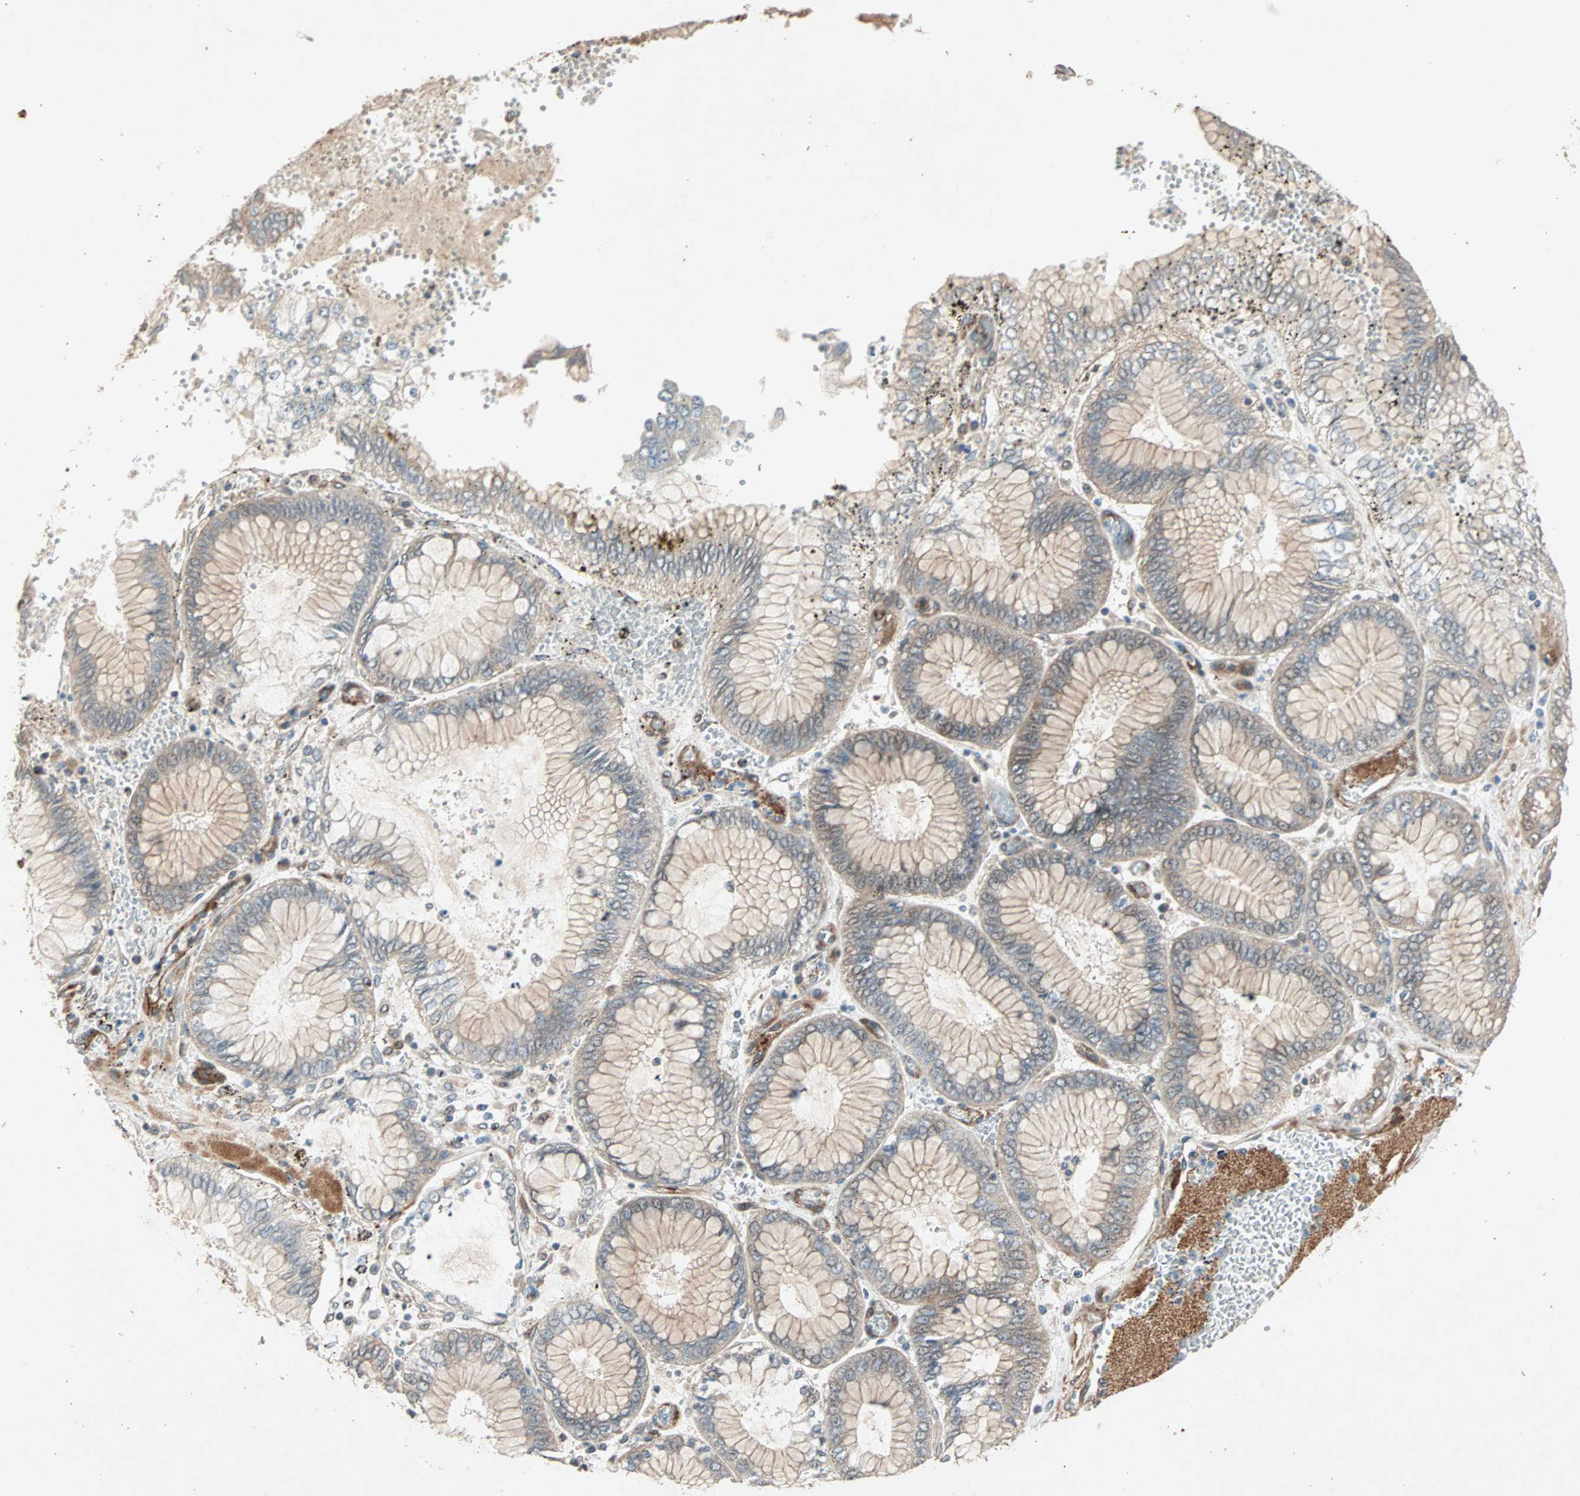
{"staining": {"intensity": "moderate", "quantity": ">75%", "location": "cytoplasmic/membranous"}, "tissue": "stomach cancer", "cell_type": "Tumor cells", "image_type": "cancer", "snomed": [{"axis": "morphology", "description": "Normal tissue, NOS"}, {"axis": "morphology", "description": "Adenocarcinoma, NOS"}, {"axis": "topography", "description": "Stomach, upper"}, {"axis": "topography", "description": "Stomach"}], "caption": "Immunohistochemical staining of human adenocarcinoma (stomach) demonstrates medium levels of moderate cytoplasmic/membranous protein positivity in about >75% of tumor cells.", "gene": "SDSL", "patient": {"sex": "male", "age": 76}}